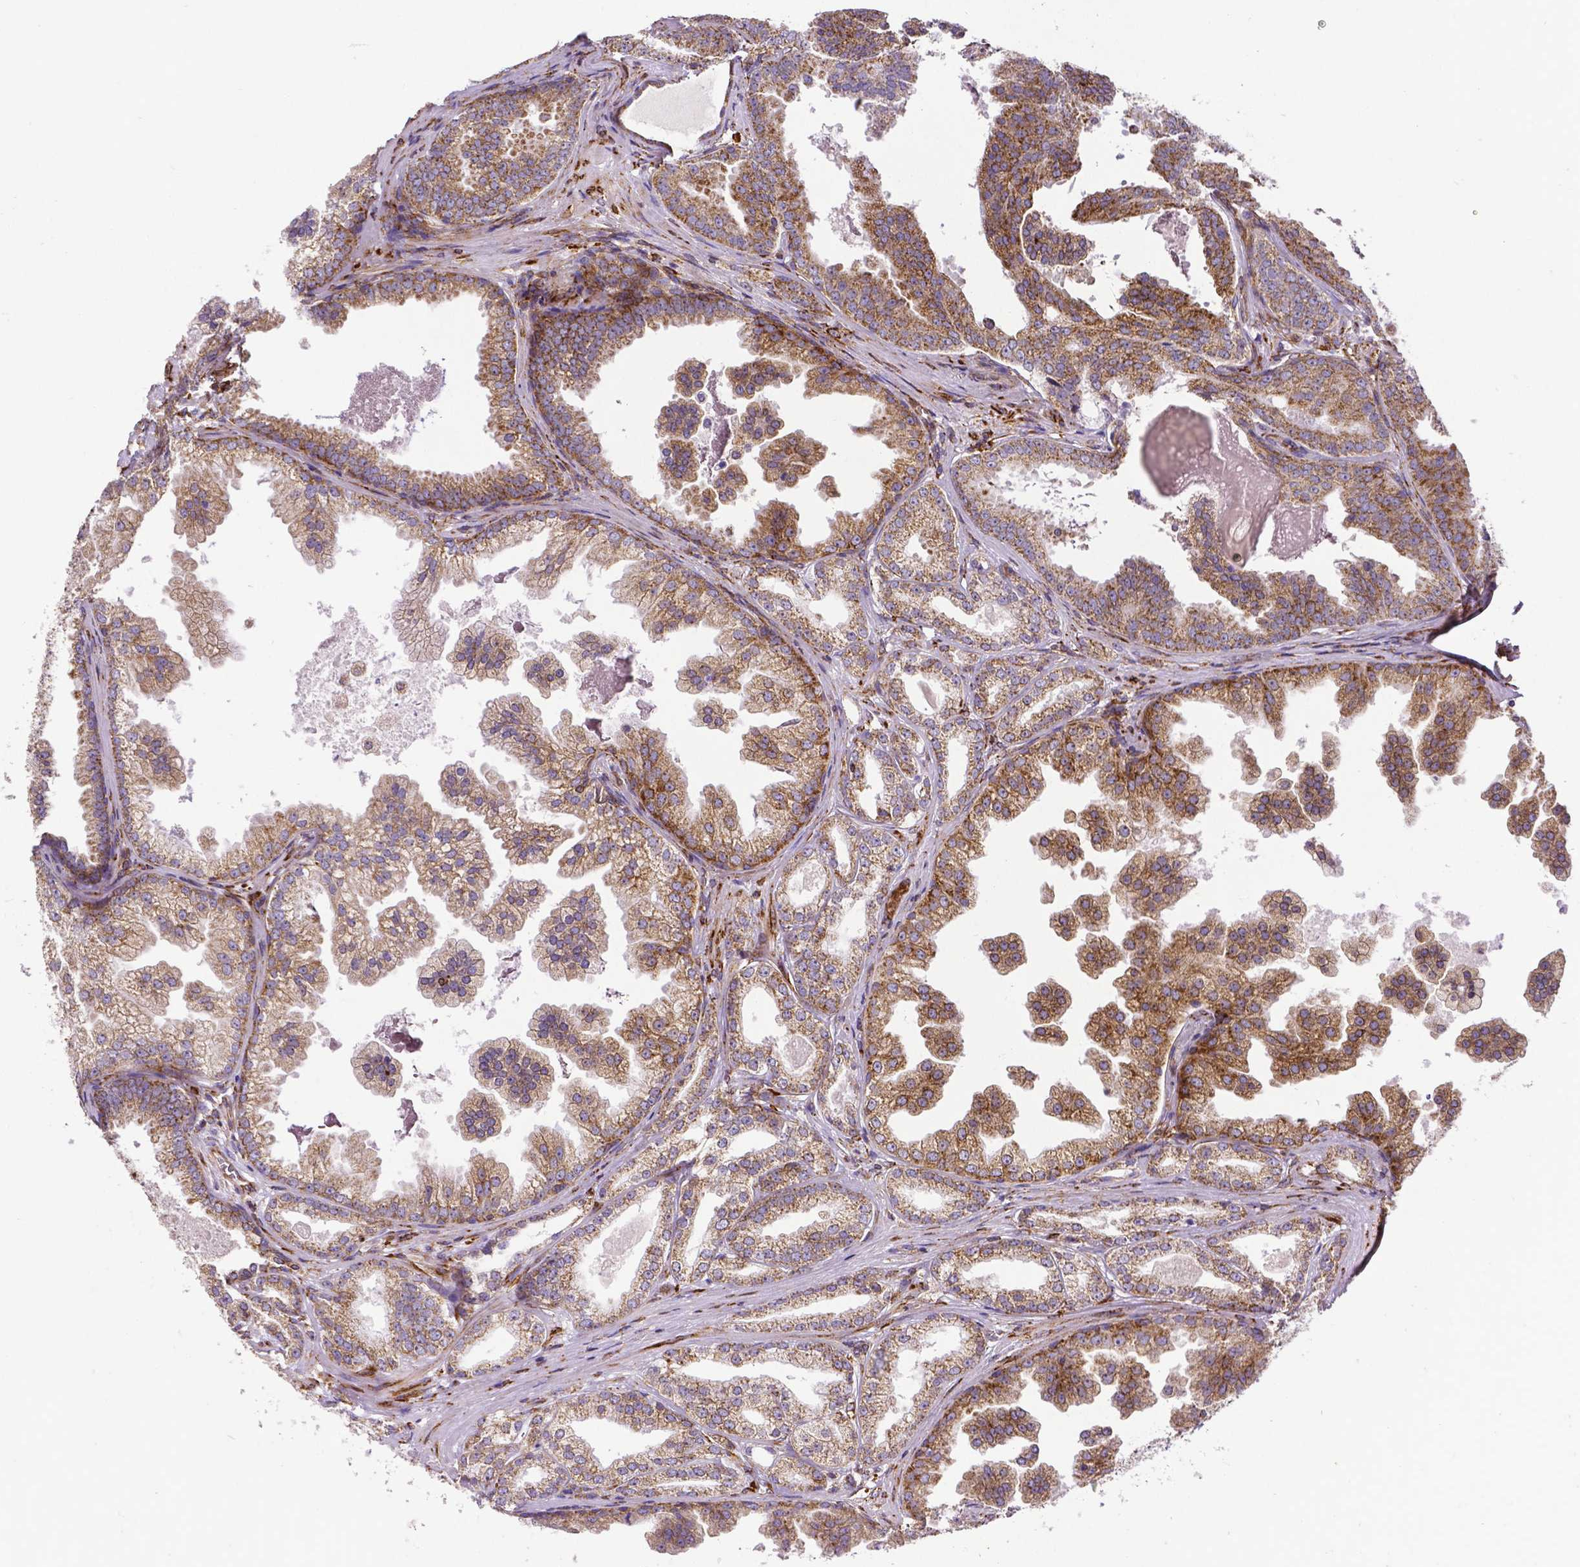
{"staining": {"intensity": "moderate", "quantity": ">75%", "location": "cytoplasmic/membranous"}, "tissue": "prostate cancer", "cell_type": "Tumor cells", "image_type": "cancer", "snomed": [{"axis": "morphology", "description": "Adenocarcinoma, Low grade"}, {"axis": "topography", "description": "Prostate"}], "caption": "Immunohistochemical staining of human prostate adenocarcinoma (low-grade) shows moderate cytoplasmic/membranous protein expression in about >75% of tumor cells. The protein of interest is stained brown, and the nuclei are stained in blue (DAB (3,3'-diaminobenzidine) IHC with brightfield microscopy, high magnification).", "gene": "MTDH", "patient": {"sex": "male", "age": 65}}